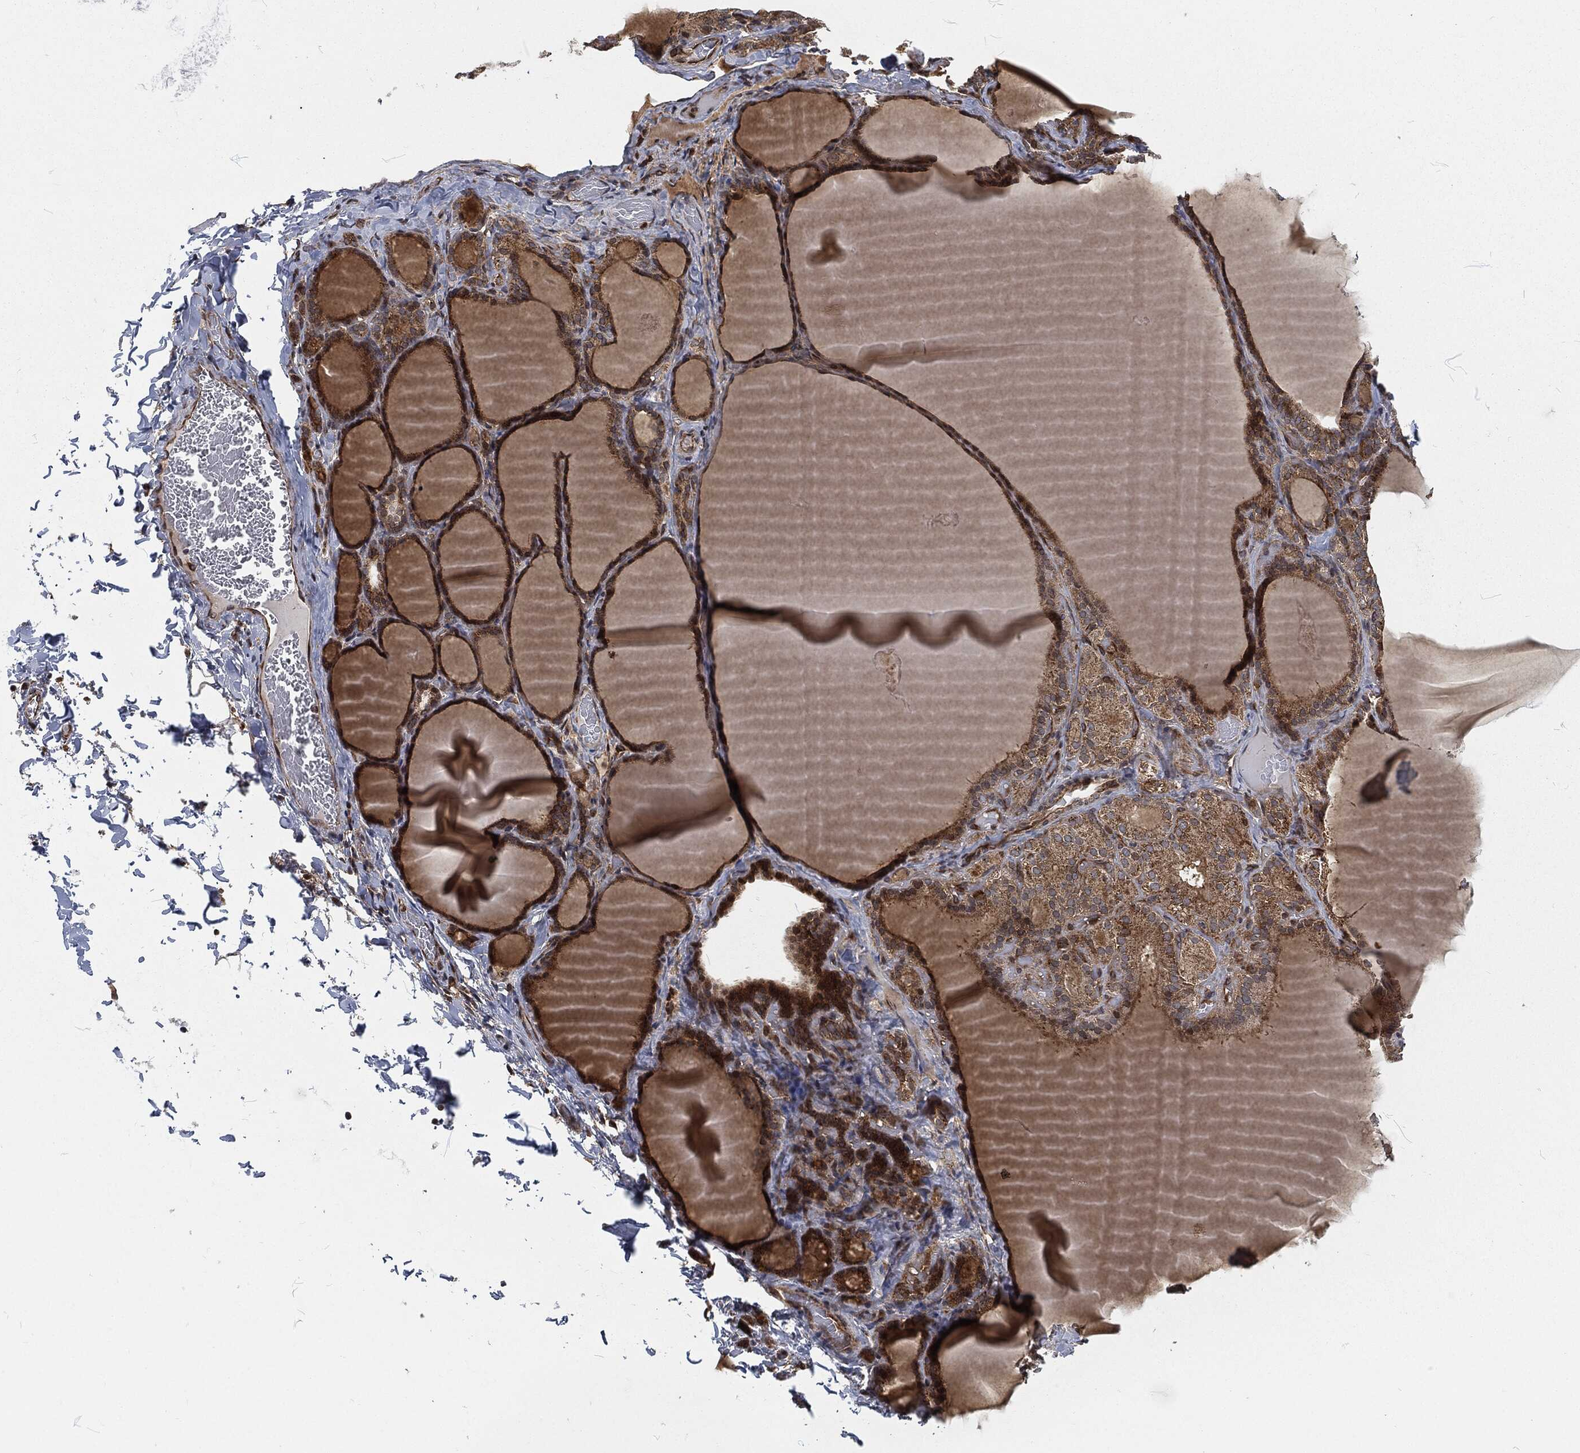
{"staining": {"intensity": "moderate", "quantity": ">75%", "location": "cytoplasmic/membranous"}, "tissue": "thyroid gland", "cell_type": "Glandular cells", "image_type": "normal", "snomed": [{"axis": "morphology", "description": "Normal tissue, NOS"}, {"axis": "morphology", "description": "Hyperplasia, NOS"}, {"axis": "topography", "description": "Thyroid gland"}], "caption": "Human thyroid gland stained for a protein (brown) displays moderate cytoplasmic/membranous positive positivity in approximately >75% of glandular cells.", "gene": "RFTN1", "patient": {"sex": "female", "age": 27}}